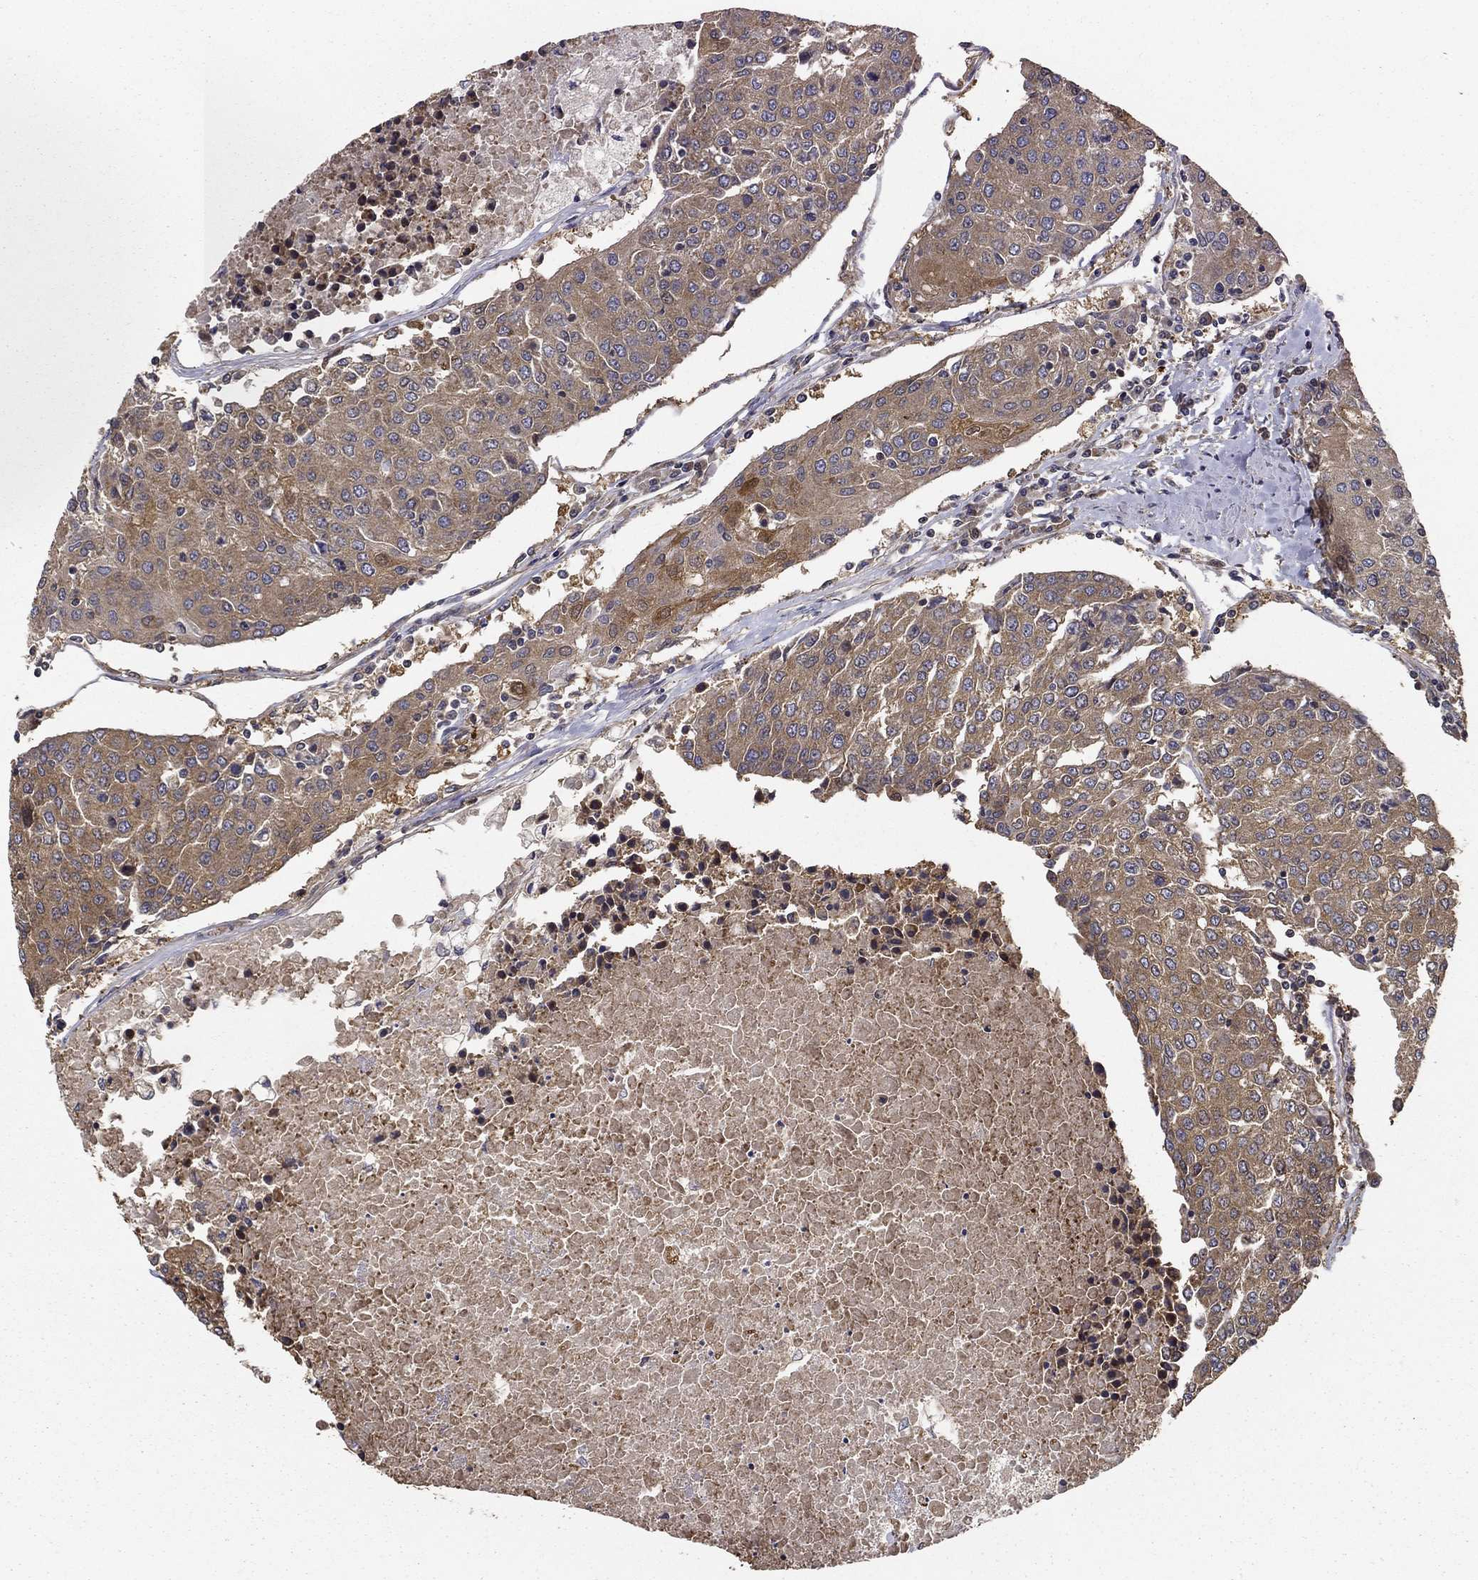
{"staining": {"intensity": "moderate", "quantity": "<25%", "location": "cytoplasmic/membranous"}, "tissue": "urothelial cancer", "cell_type": "Tumor cells", "image_type": "cancer", "snomed": [{"axis": "morphology", "description": "Urothelial carcinoma, High grade"}, {"axis": "topography", "description": "Urinary bladder"}], "caption": "Urothelial cancer stained with a protein marker exhibits moderate staining in tumor cells.", "gene": "BABAM2", "patient": {"sex": "female", "age": 85}}